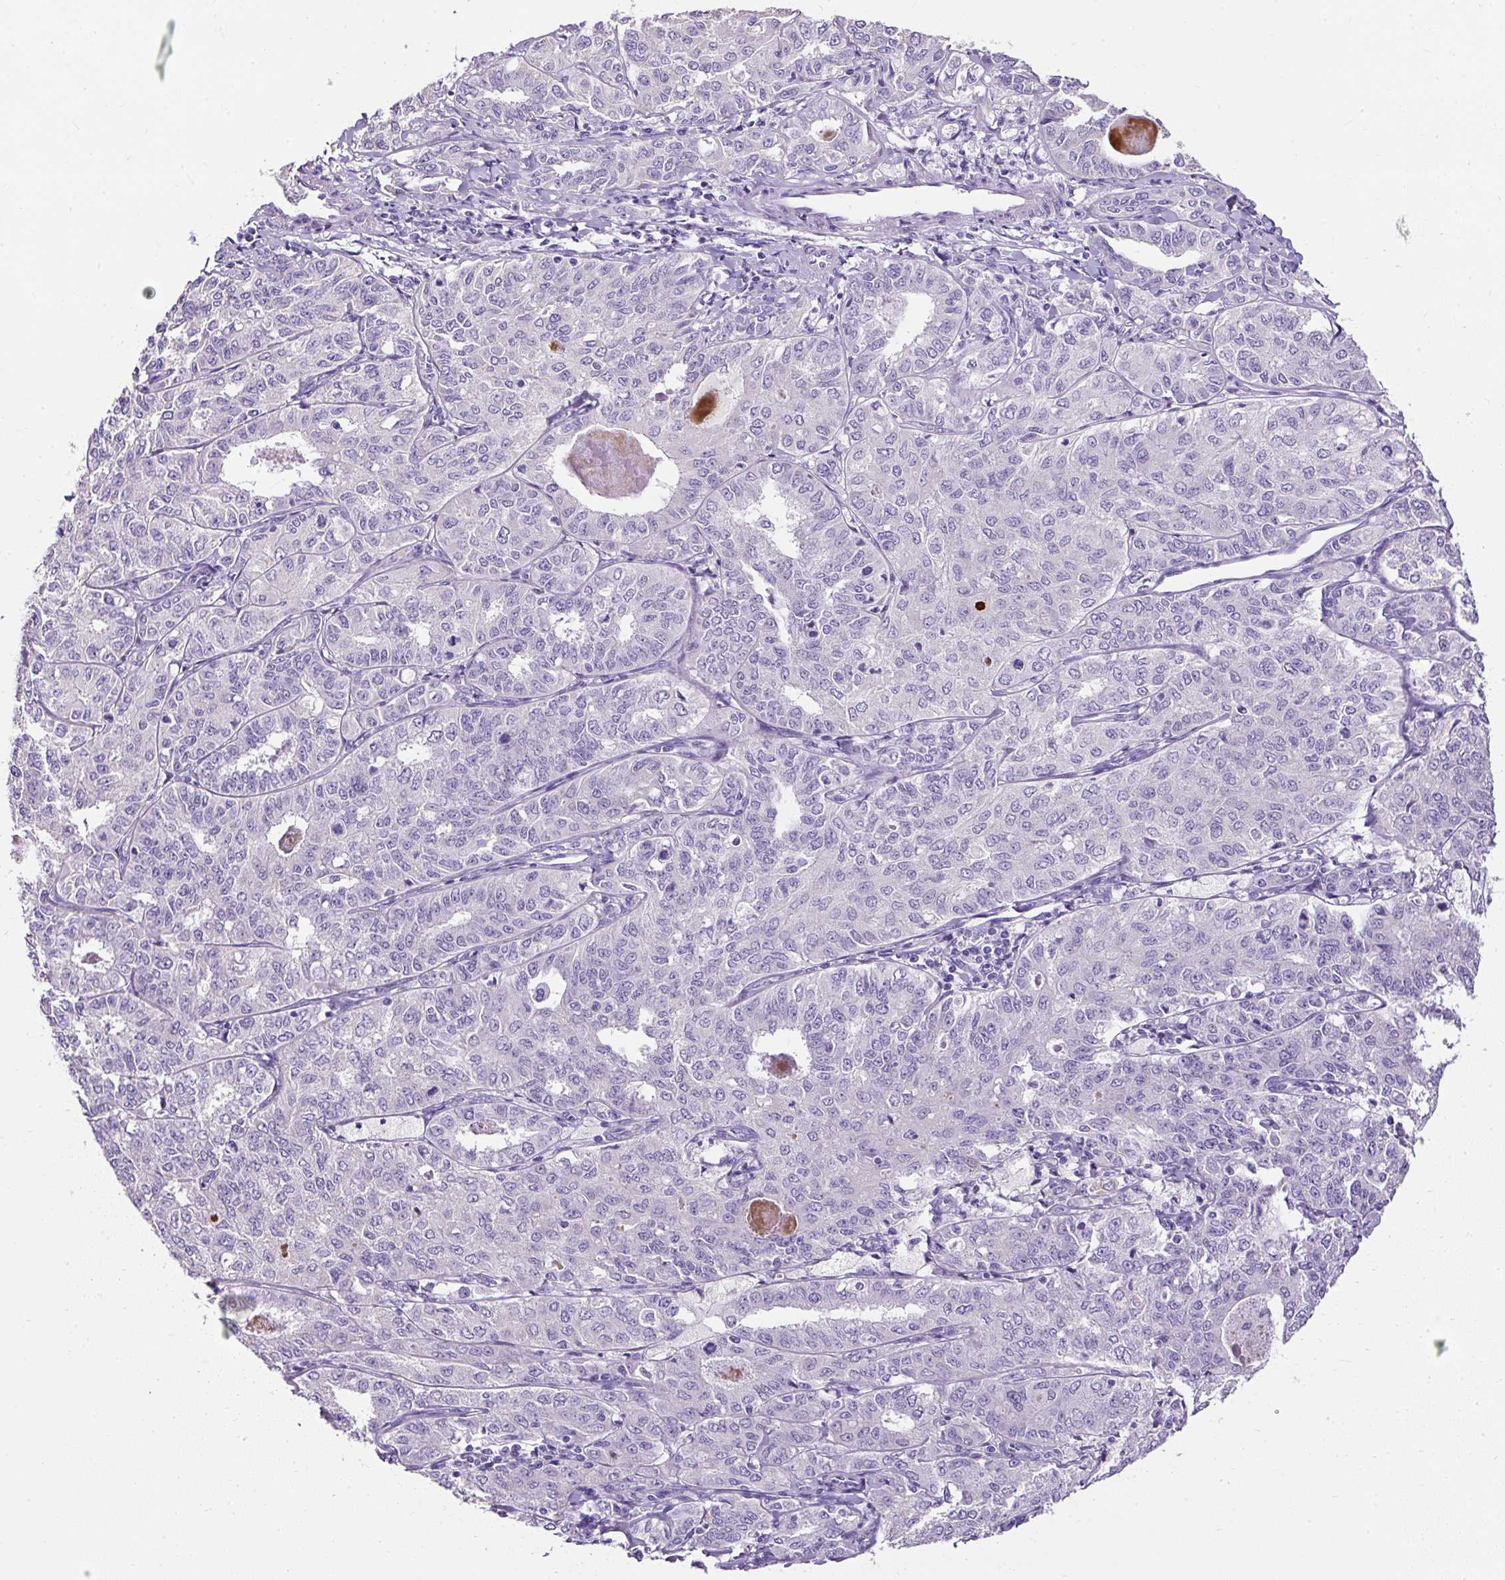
{"staining": {"intensity": "negative", "quantity": "none", "location": "none"}, "tissue": "endometrial cancer", "cell_type": "Tumor cells", "image_type": "cancer", "snomed": [{"axis": "morphology", "description": "Adenocarcinoma, NOS"}, {"axis": "topography", "description": "Endometrium"}], "caption": "Tumor cells are negative for protein expression in human adenocarcinoma (endometrial).", "gene": "C2CD4C", "patient": {"sex": "female", "age": 61}}